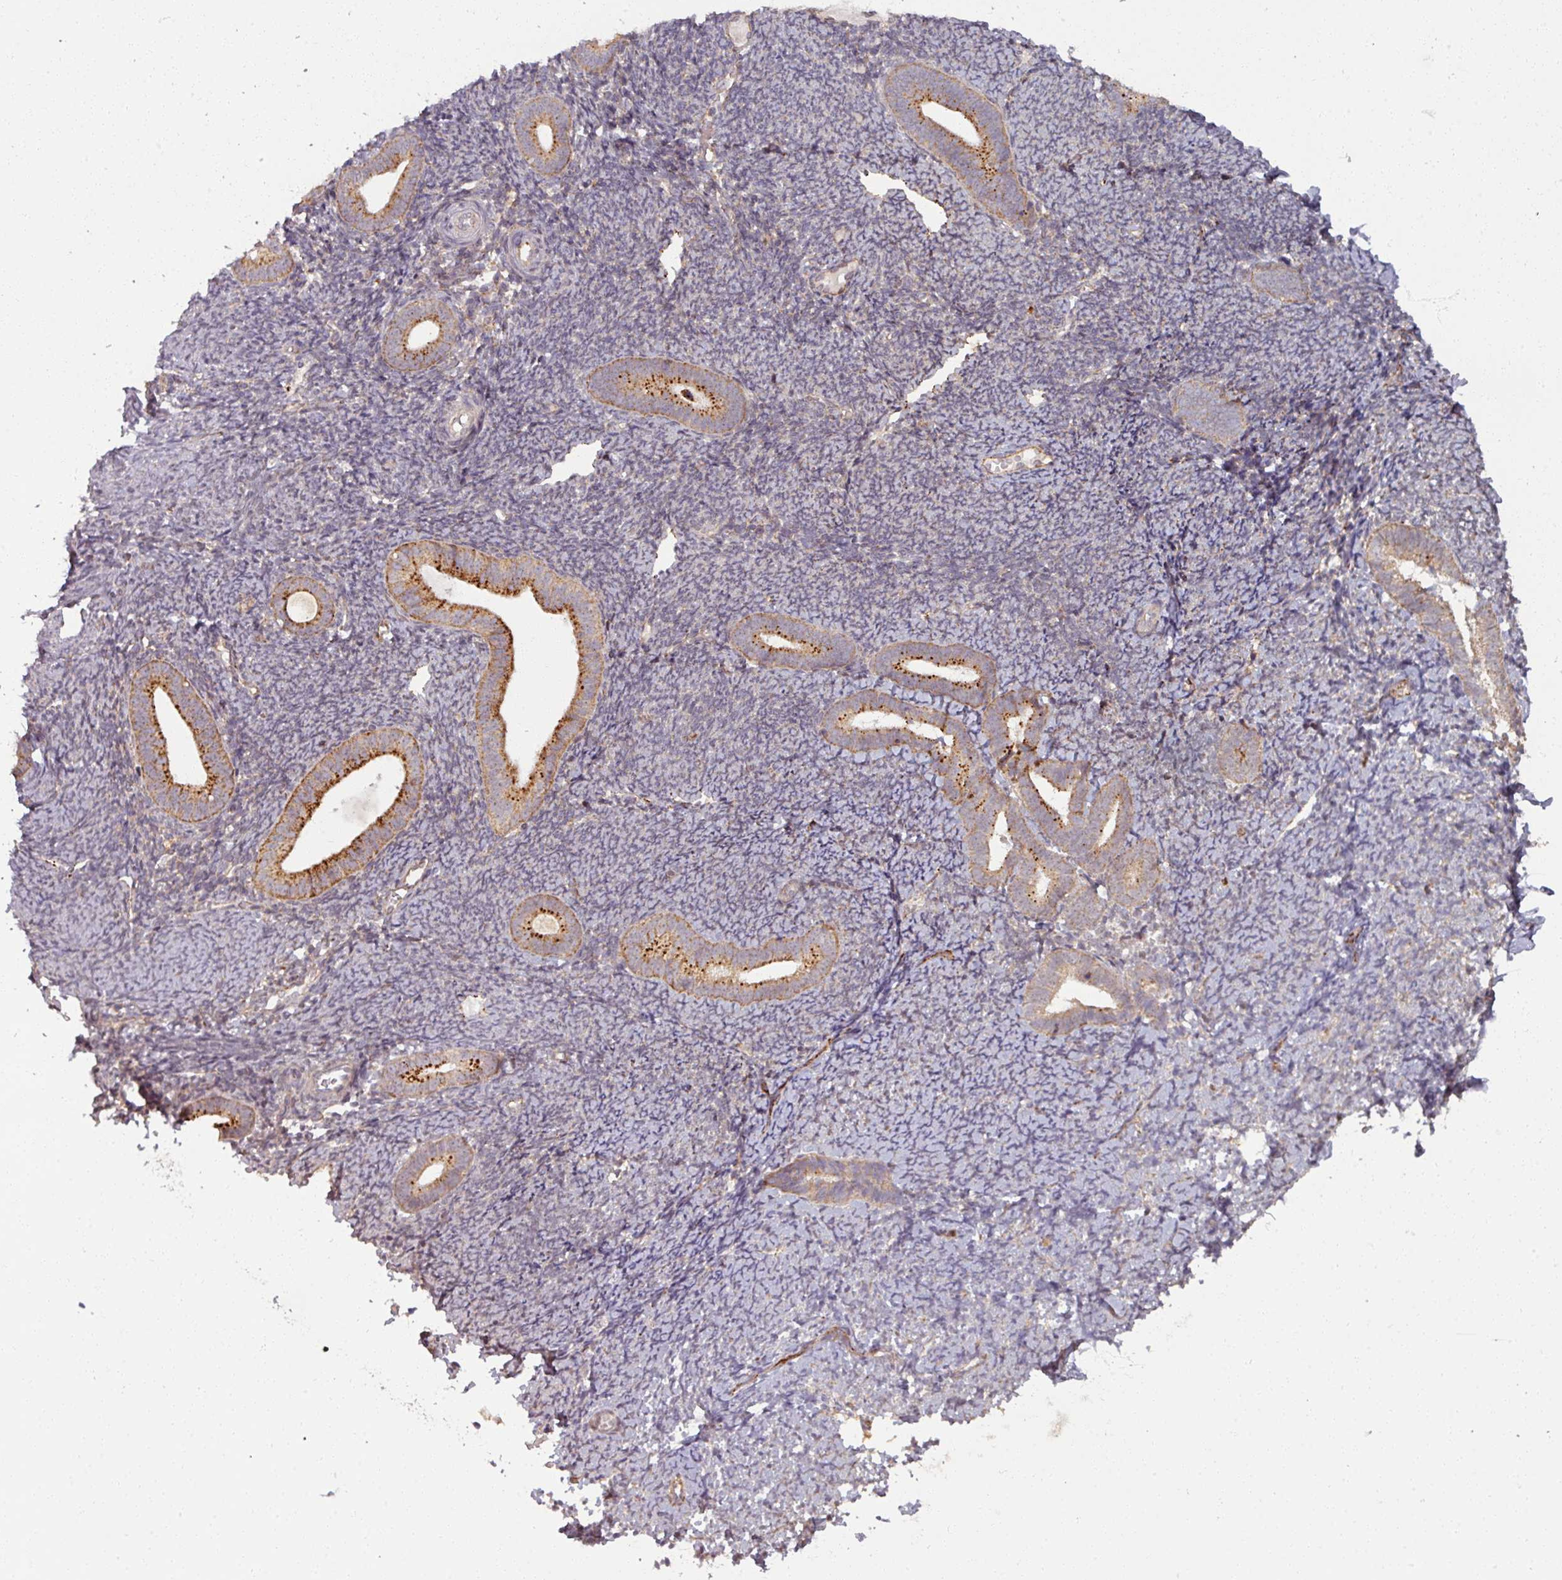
{"staining": {"intensity": "moderate", "quantity": "<25%", "location": "cytoplasmic/membranous"}, "tissue": "endometrium", "cell_type": "Cells in endometrial stroma", "image_type": "normal", "snomed": [{"axis": "morphology", "description": "Normal tissue, NOS"}, {"axis": "topography", "description": "Endometrium"}], "caption": "This image demonstrates benign endometrium stained with immunohistochemistry to label a protein in brown. The cytoplasmic/membranous of cells in endometrial stroma show moderate positivity for the protein. Nuclei are counter-stained blue.", "gene": "MAGT1", "patient": {"sex": "female", "age": 39}}